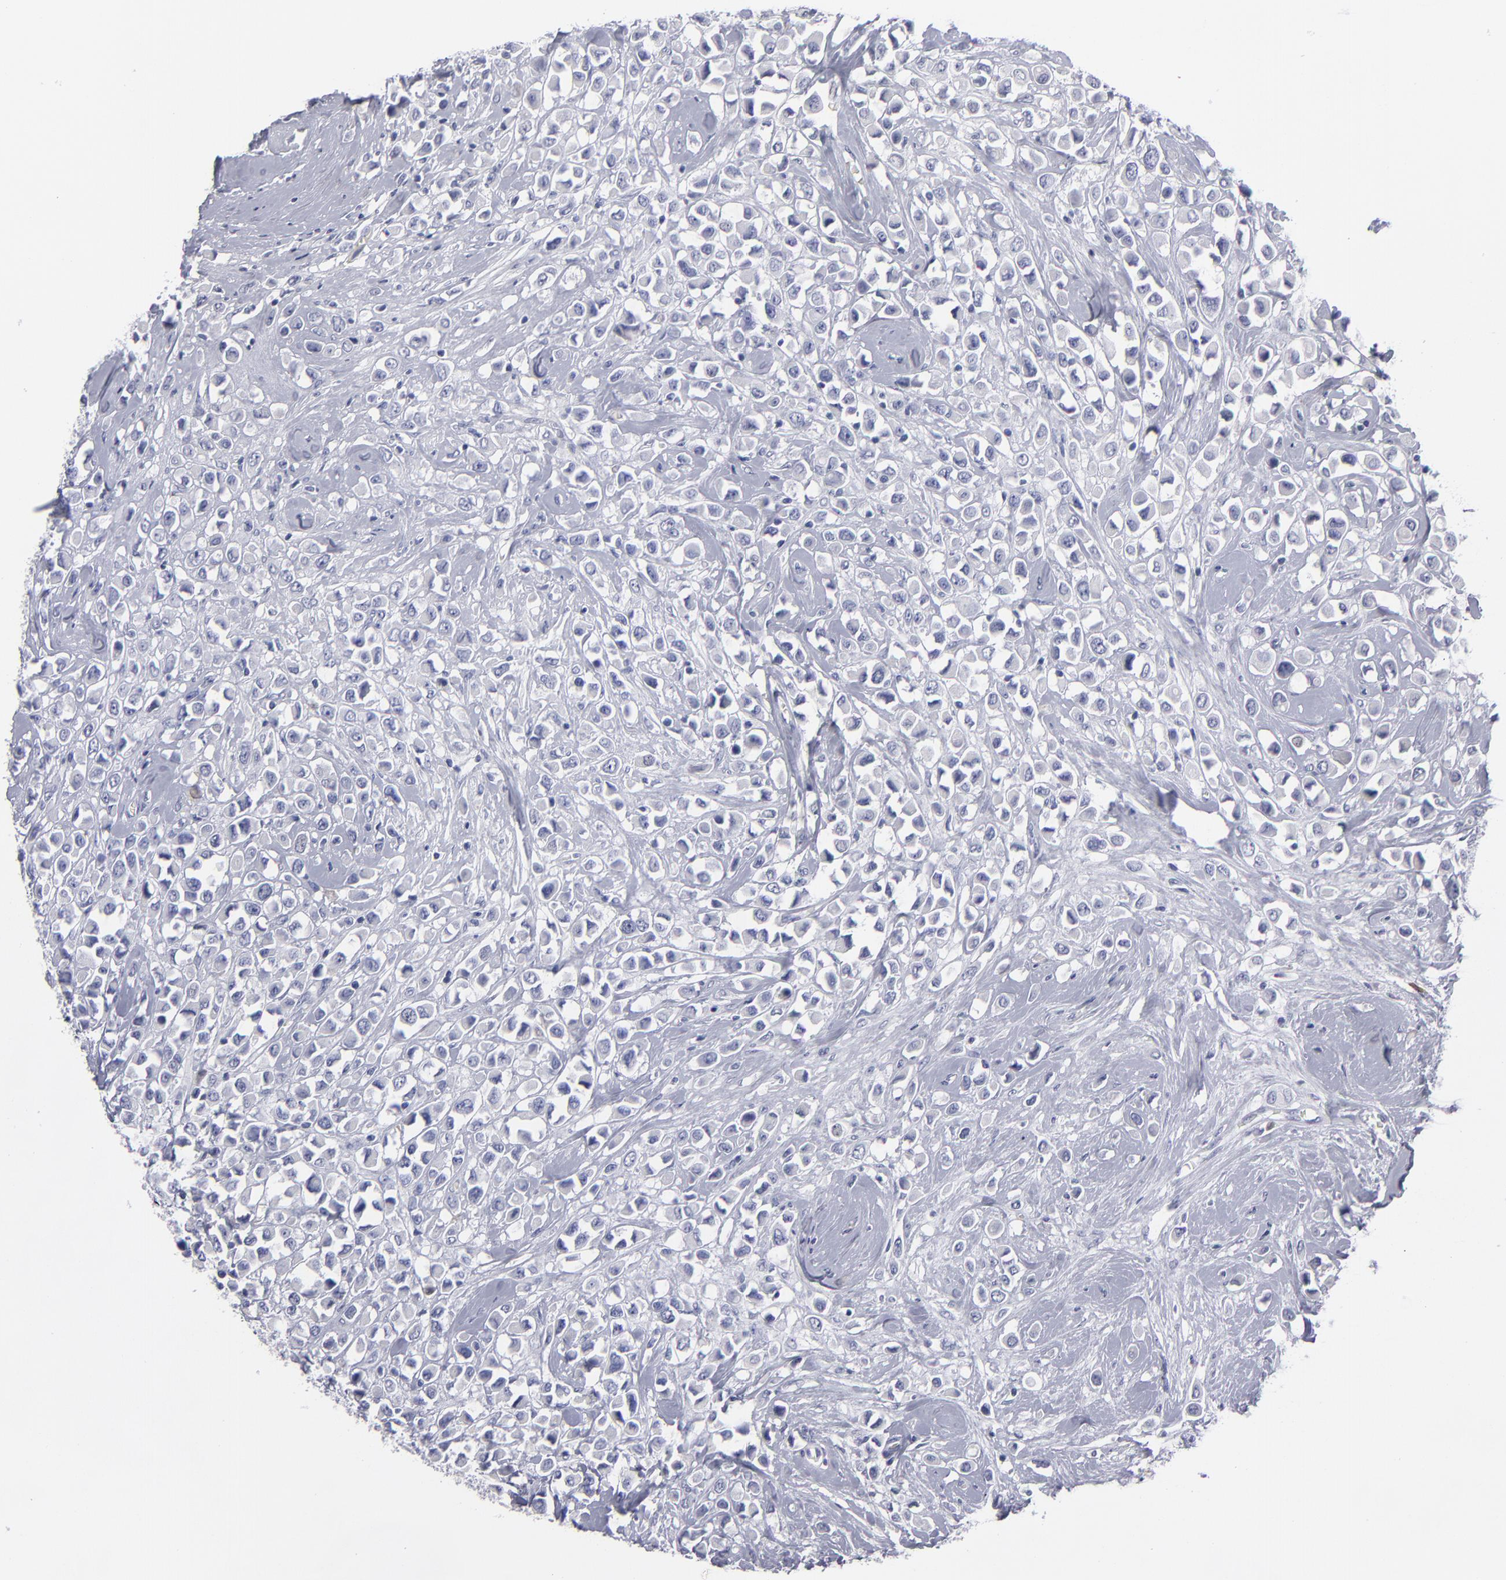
{"staining": {"intensity": "negative", "quantity": "none", "location": "none"}, "tissue": "breast cancer", "cell_type": "Tumor cells", "image_type": "cancer", "snomed": [{"axis": "morphology", "description": "Duct carcinoma"}, {"axis": "topography", "description": "Breast"}], "caption": "The micrograph exhibits no staining of tumor cells in breast cancer. Brightfield microscopy of IHC stained with DAB (brown) and hematoxylin (blue), captured at high magnification.", "gene": "CADM3", "patient": {"sex": "female", "age": 61}}